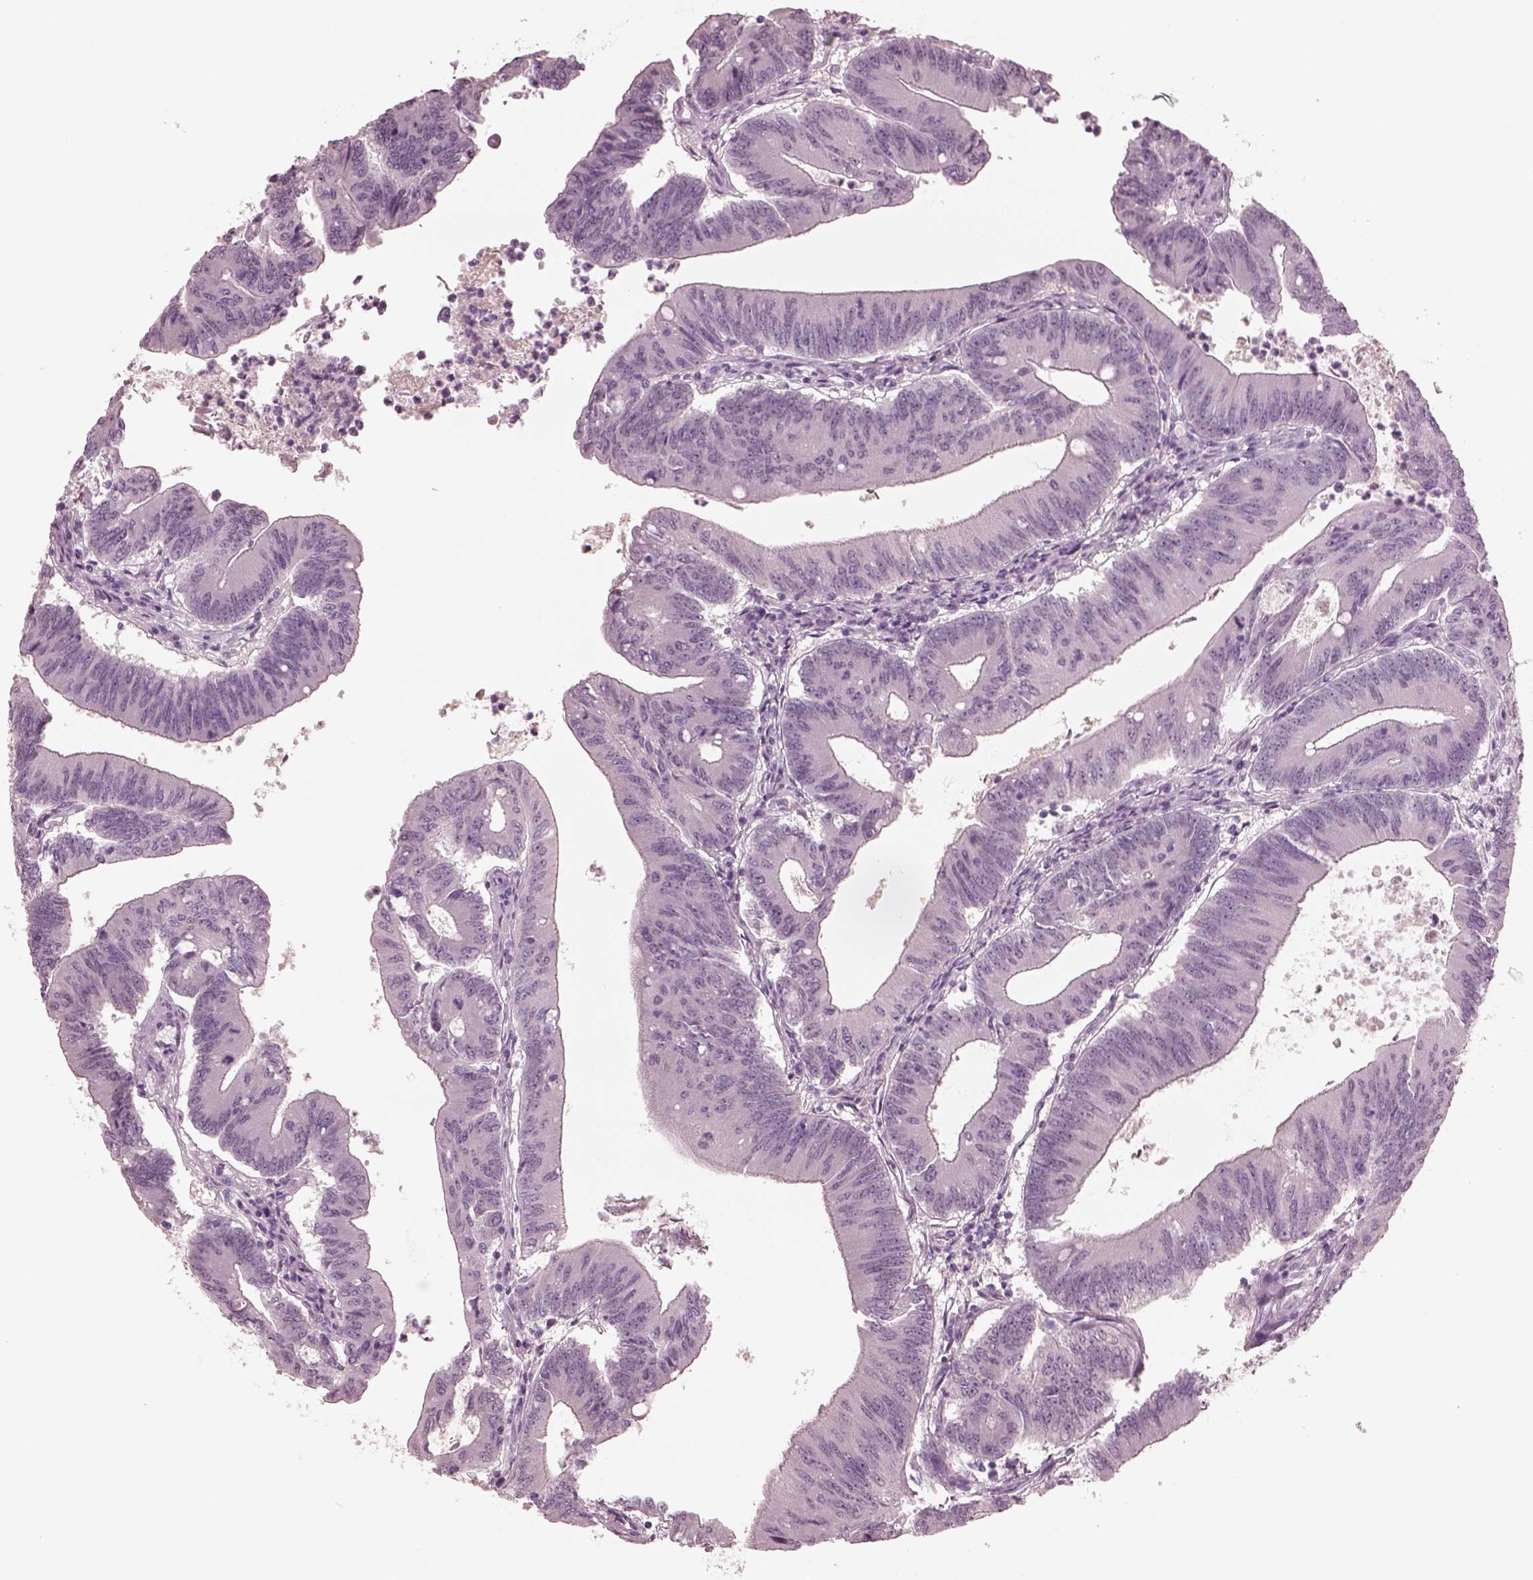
{"staining": {"intensity": "negative", "quantity": "none", "location": "none"}, "tissue": "colorectal cancer", "cell_type": "Tumor cells", "image_type": "cancer", "snomed": [{"axis": "morphology", "description": "Adenocarcinoma, NOS"}, {"axis": "topography", "description": "Colon"}], "caption": "Immunohistochemistry (IHC) image of neoplastic tissue: colorectal adenocarcinoma stained with DAB (3,3'-diaminobenzidine) exhibits no significant protein positivity in tumor cells.", "gene": "C2orf81", "patient": {"sex": "female", "age": 70}}